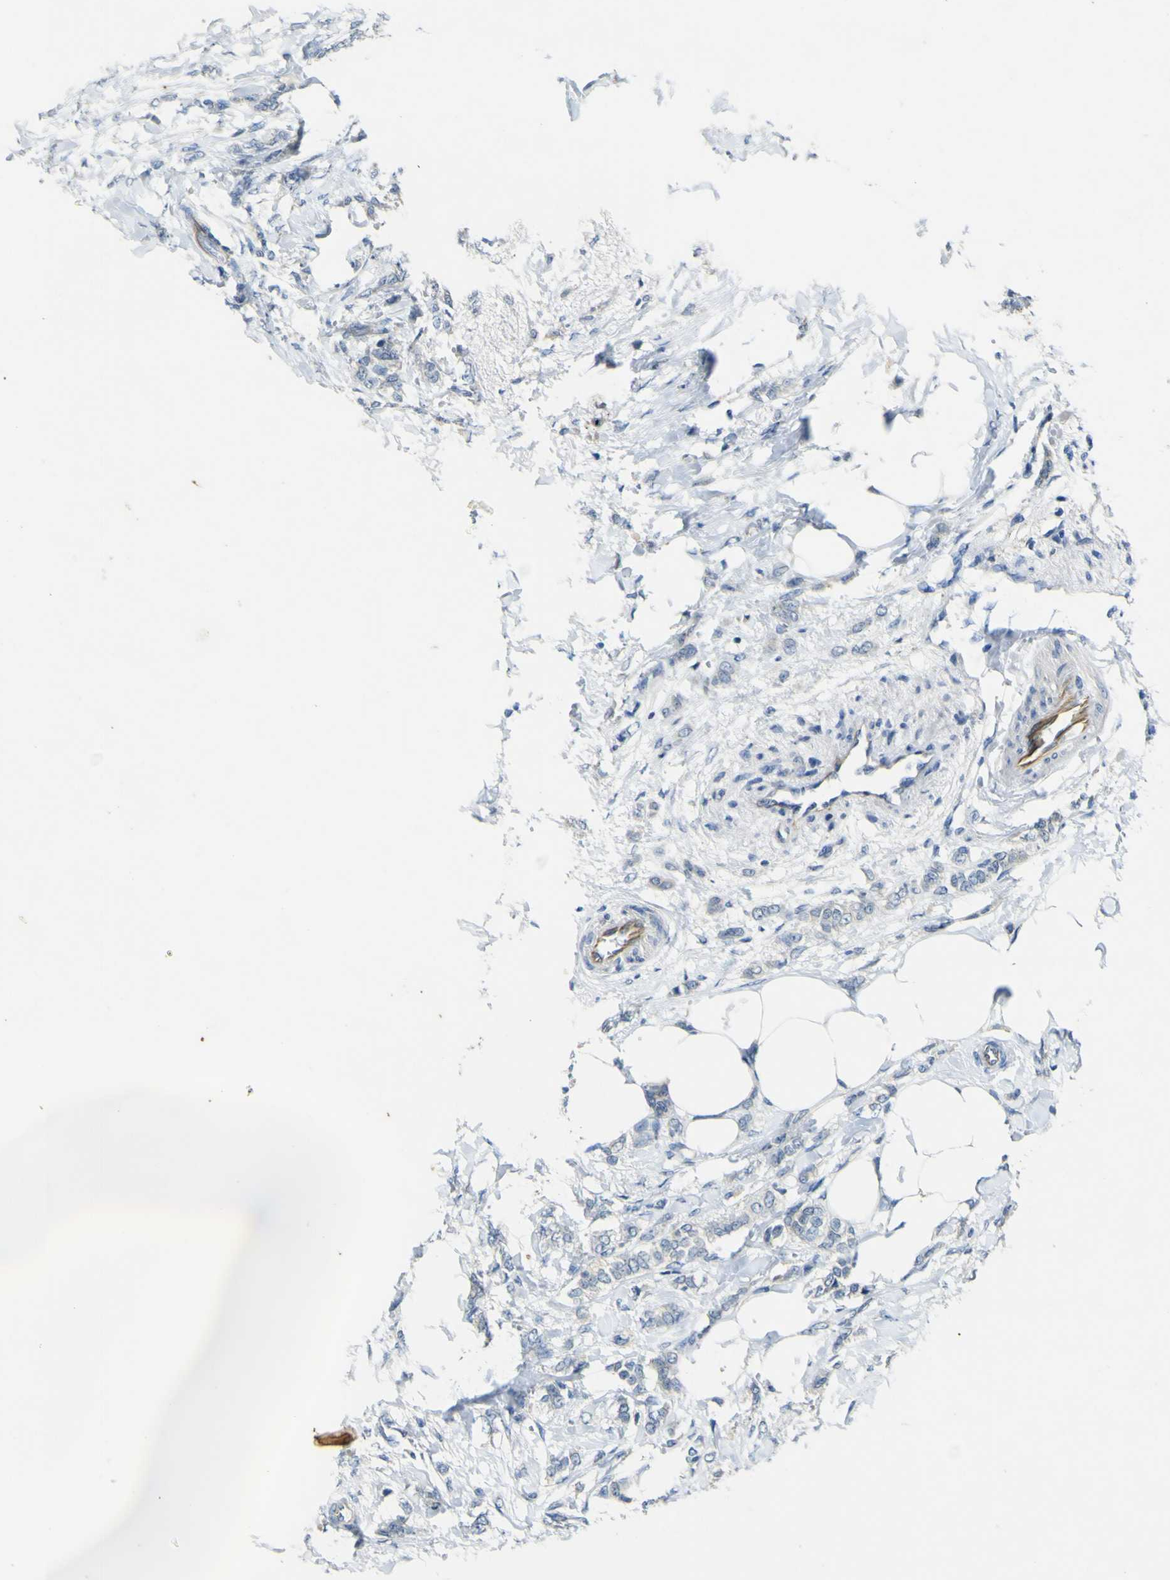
{"staining": {"intensity": "negative", "quantity": "none", "location": "none"}, "tissue": "breast cancer", "cell_type": "Tumor cells", "image_type": "cancer", "snomed": [{"axis": "morphology", "description": "Lobular carcinoma, in situ"}, {"axis": "morphology", "description": "Lobular carcinoma"}, {"axis": "topography", "description": "Breast"}], "caption": "The image demonstrates no staining of tumor cells in lobular carcinoma (breast).", "gene": "LDLR", "patient": {"sex": "female", "age": 41}}